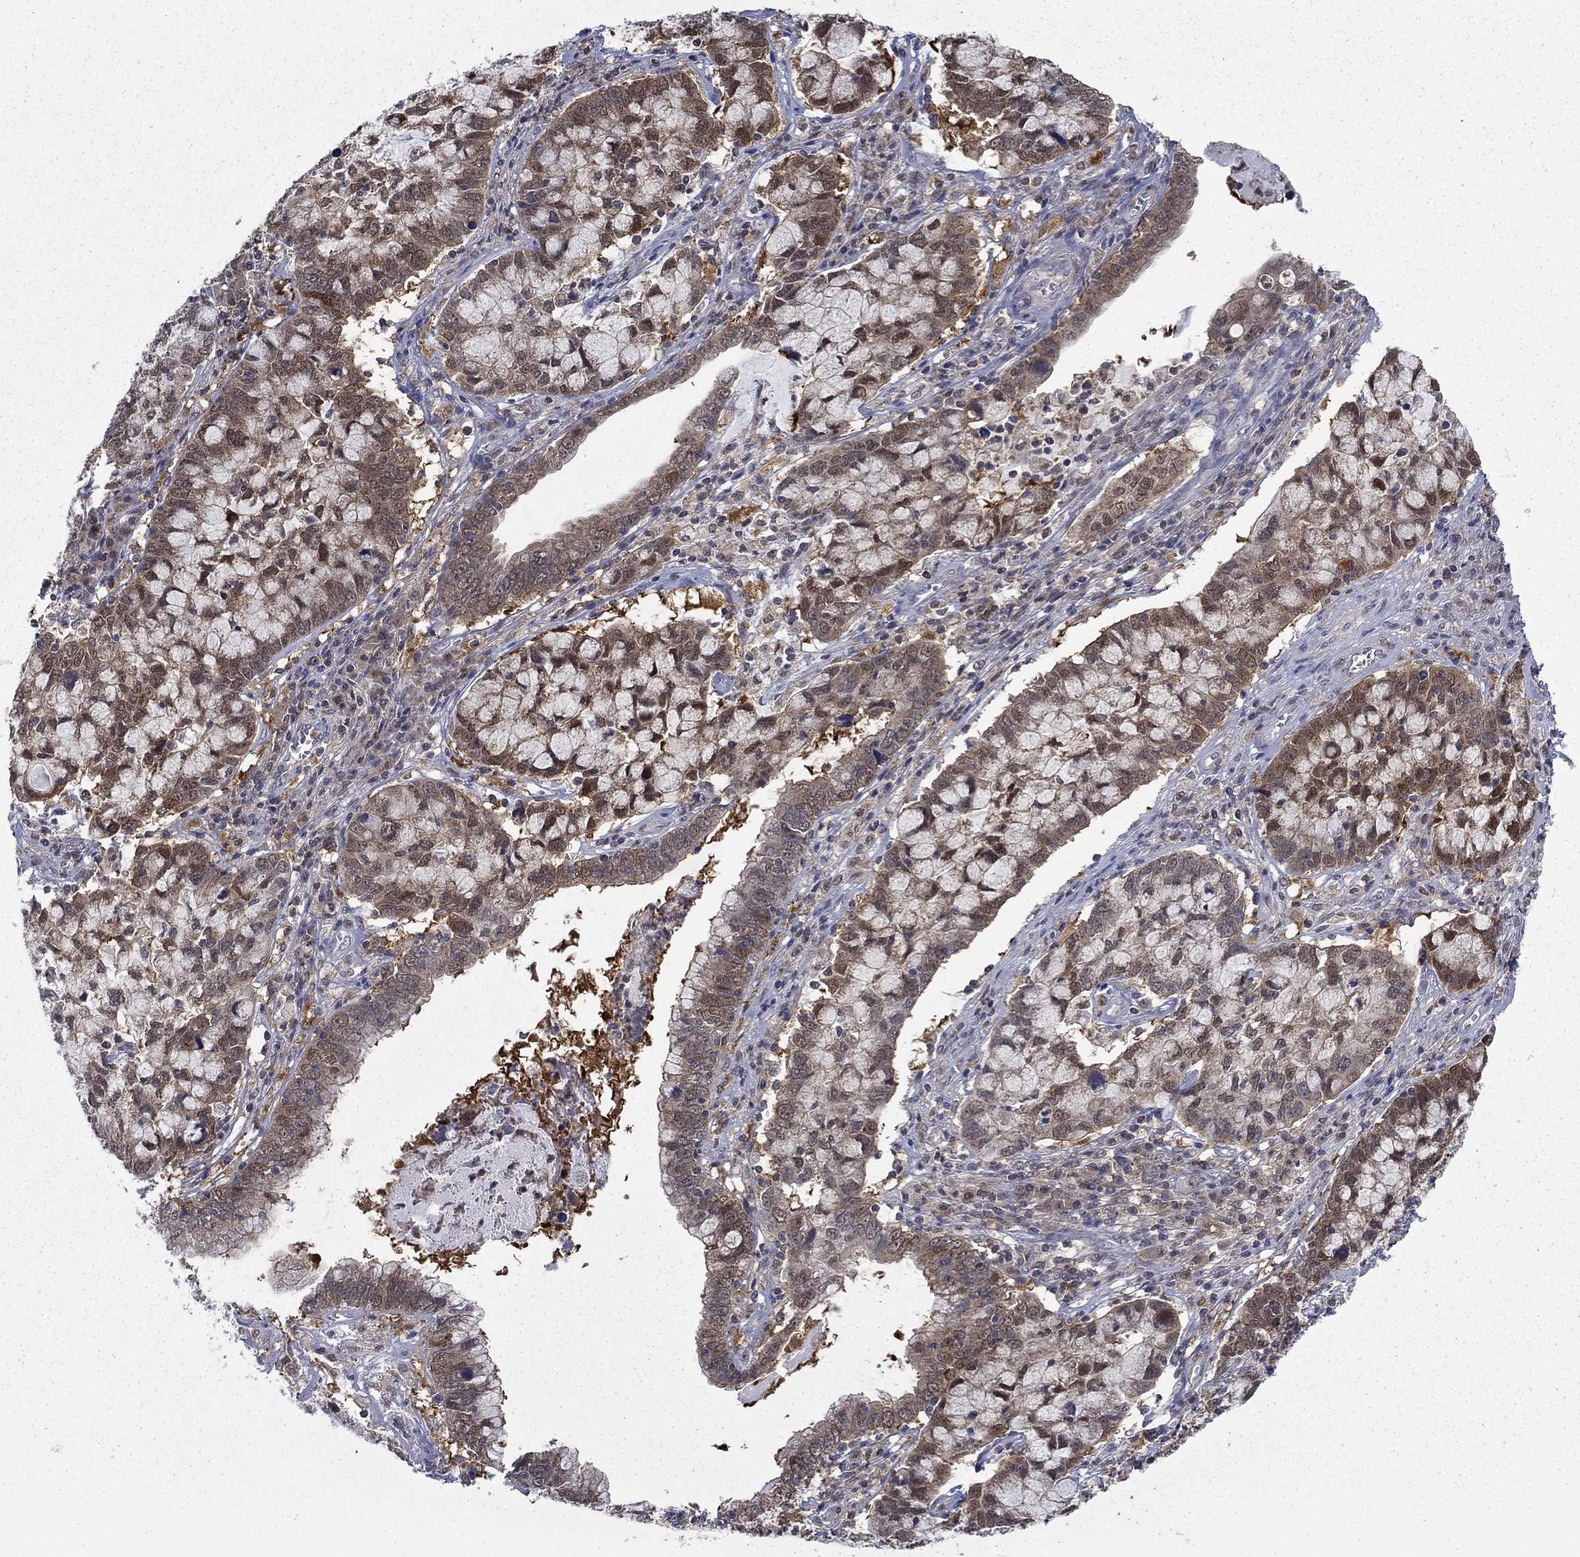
{"staining": {"intensity": "weak", "quantity": "25%-75%", "location": "cytoplasmic/membranous,nuclear"}, "tissue": "cervical cancer", "cell_type": "Tumor cells", "image_type": "cancer", "snomed": [{"axis": "morphology", "description": "Adenocarcinoma, NOS"}, {"axis": "topography", "description": "Cervix"}], "caption": "A micrograph of cervical cancer (adenocarcinoma) stained for a protein shows weak cytoplasmic/membranous and nuclear brown staining in tumor cells.", "gene": "NIT2", "patient": {"sex": "female", "age": 40}}